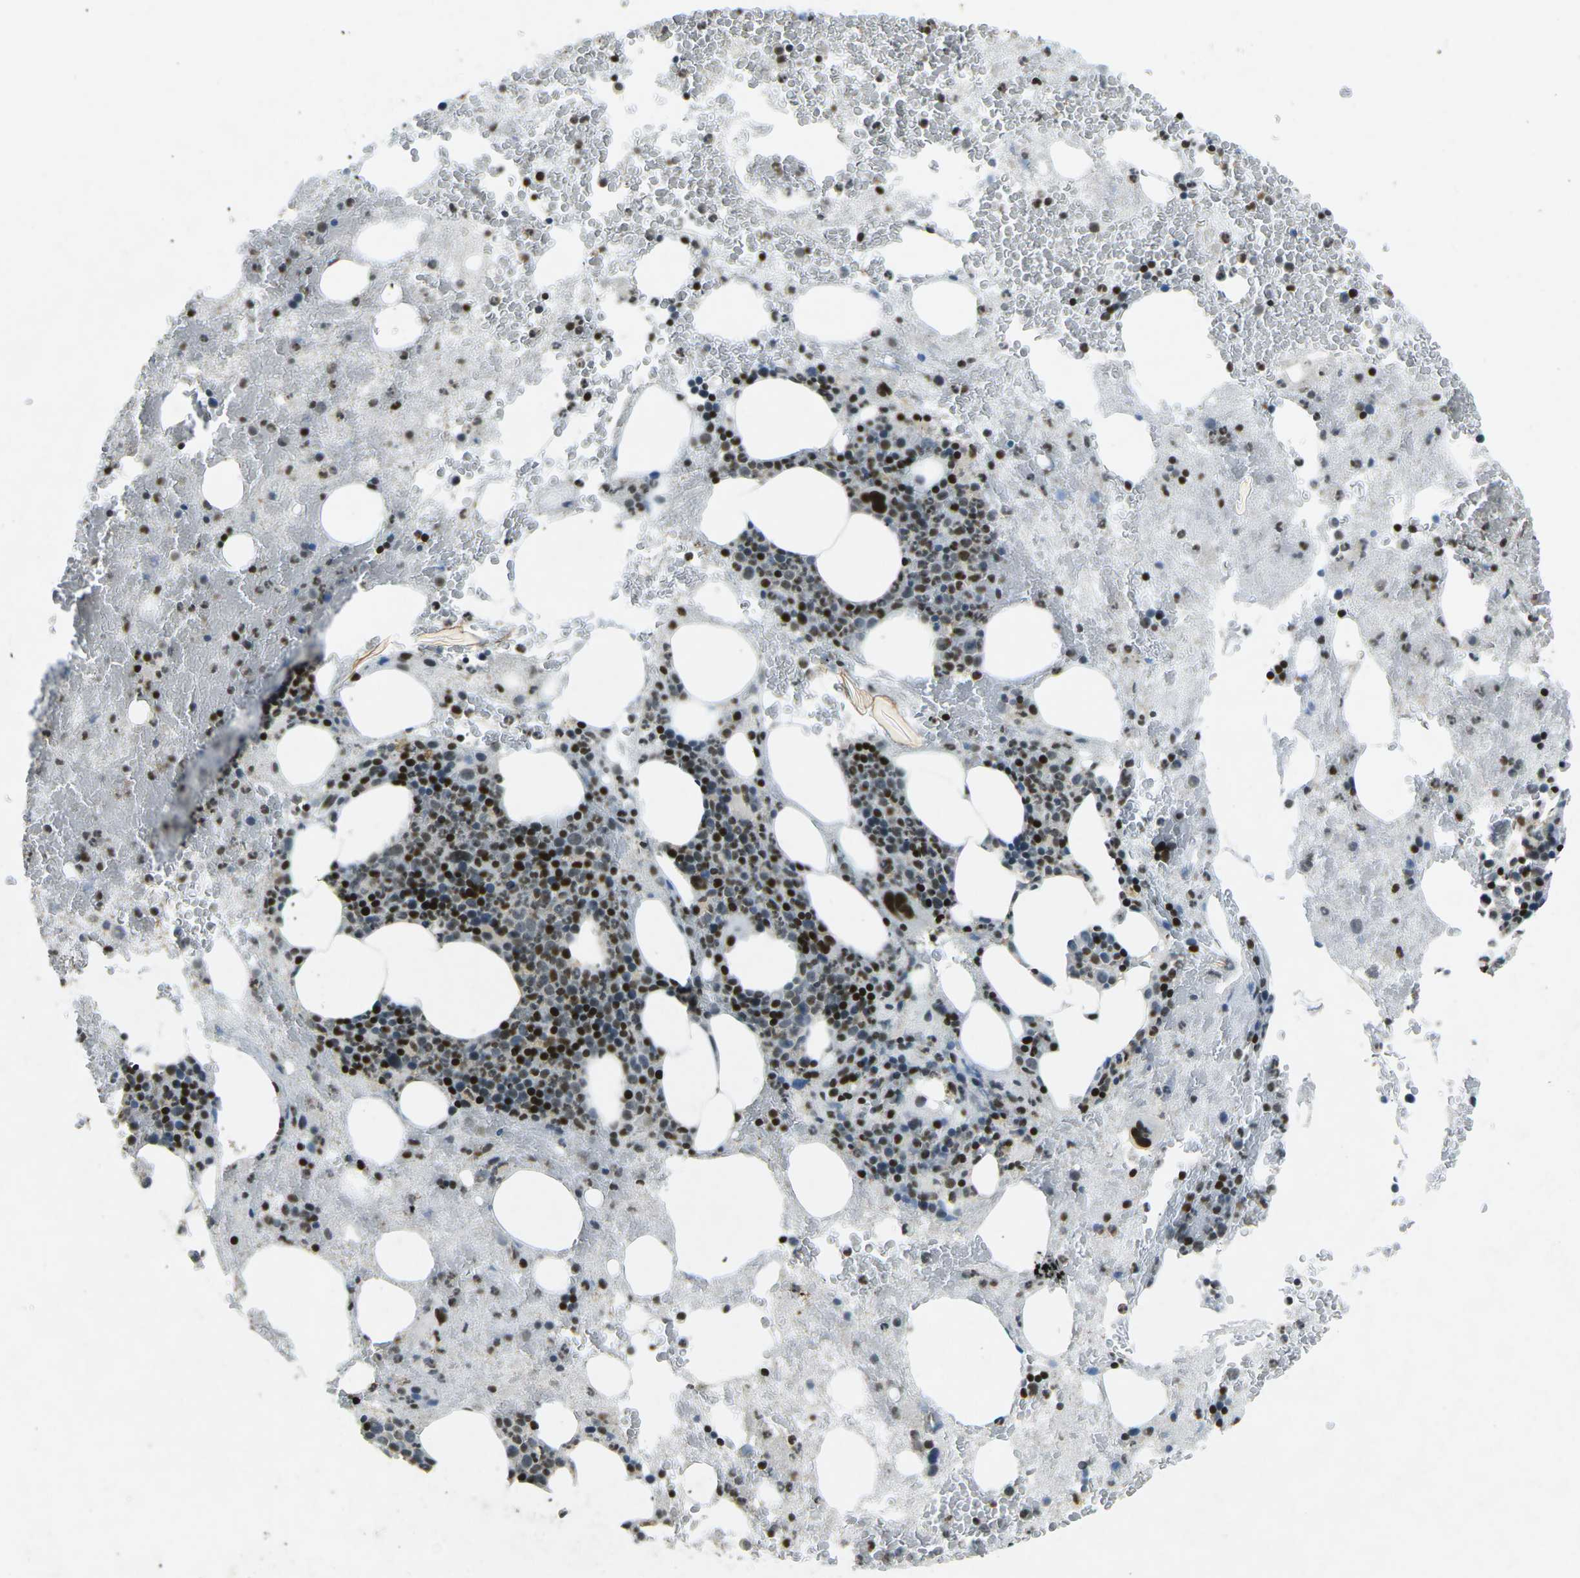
{"staining": {"intensity": "strong", "quantity": ">75%", "location": "nuclear"}, "tissue": "bone marrow", "cell_type": "Hematopoietic cells", "image_type": "normal", "snomed": [{"axis": "morphology", "description": "Normal tissue, NOS"}, {"axis": "morphology", "description": "Inflammation, NOS"}, {"axis": "topography", "description": "Bone marrow"}], "caption": "Hematopoietic cells display high levels of strong nuclear positivity in approximately >75% of cells in normal bone marrow. (brown staining indicates protein expression, while blue staining denotes nuclei).", "gene": "RB1", "patient": {"sex": "male", "age": 63}}